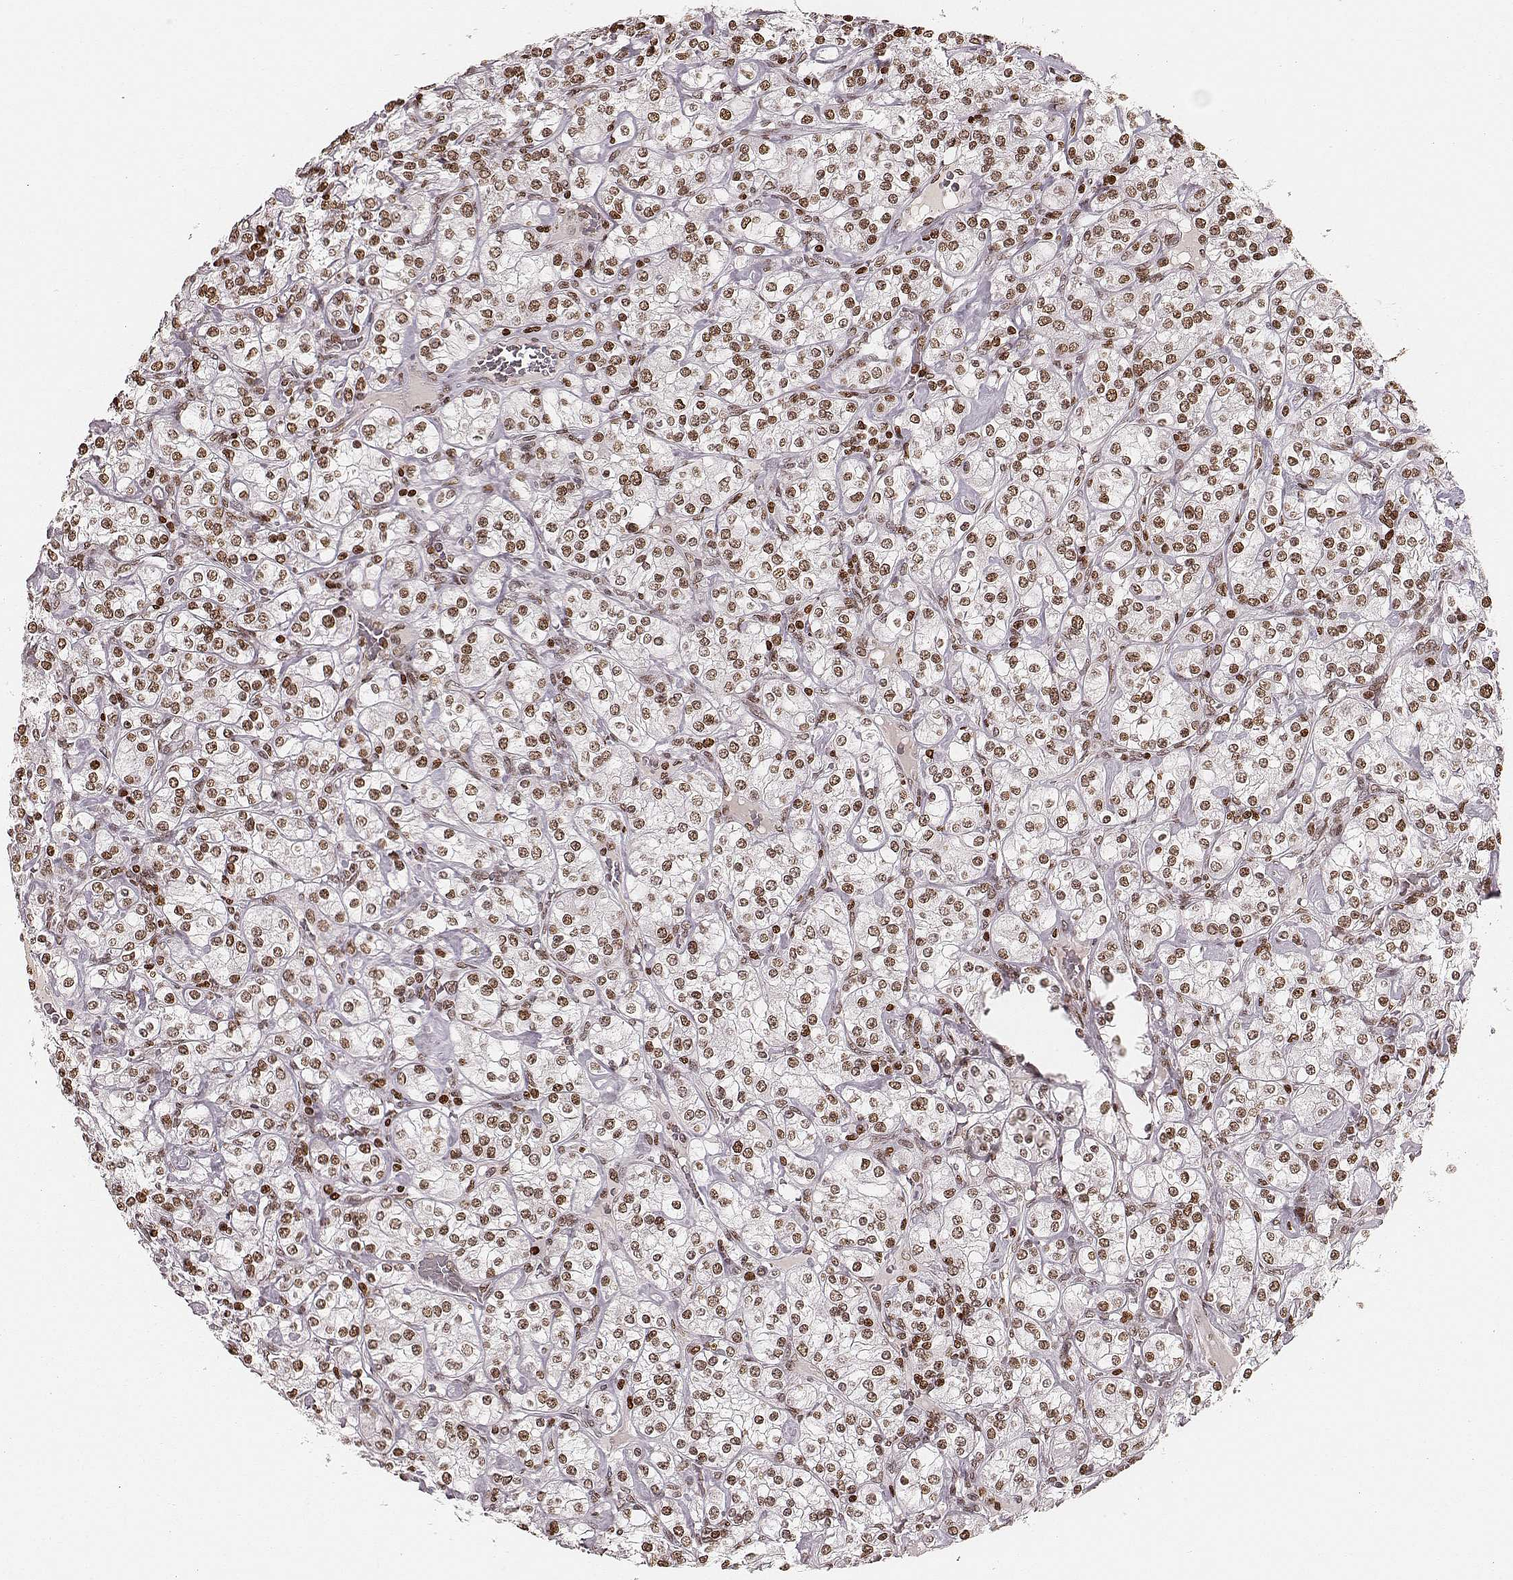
{"staining": {"intensity": "moderate", "quantity": ">75%", "location": "nuclear"}, "tissue": "renal cancer", "cell_type": "Tumor cells", "image_type": "cancer", "snomed": [{"axis": "morphology", "description": "Adenocarcinoma, NOS"}, {"axis": "topography", "description": "Kidney"}], "caption": "Renal adenocarcinoma stained with DAB (3,3'-diaminobenzidine) IHC exhibits medium levels of moderate nuclear staining in approximately >75% of tumor cells. (DAB (3,3'-diaminobenzidine) = brown stain, brightfield microscopy at high magnification).", "gene": "PARP1", "patient": {"sex": "male", "age": 77}}